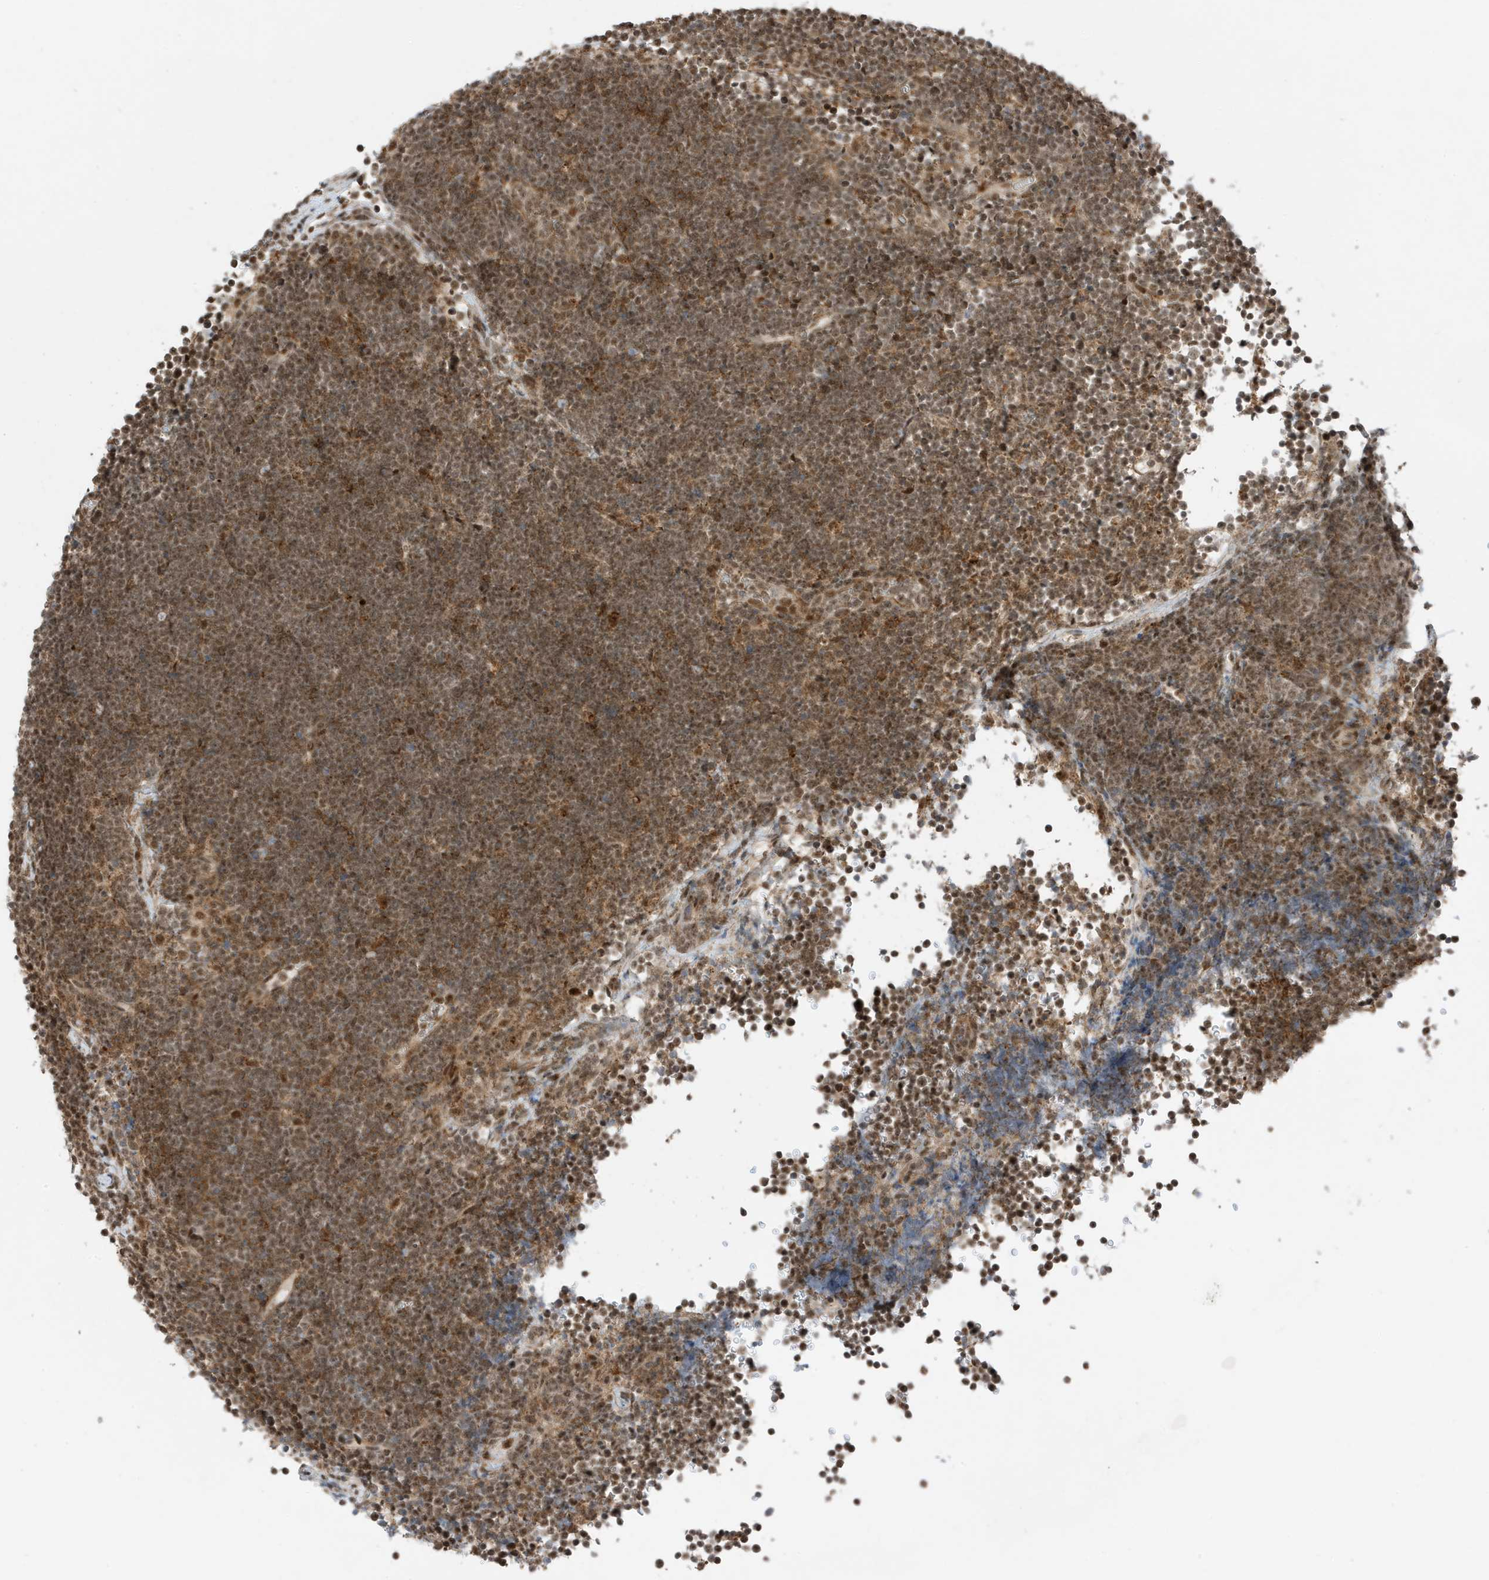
{"staining": {"intensity": "moderate", "quantity": ">75%", "location": "cytoplasmic/membranous,nuclear"}, "tissue": "lymphoma", "cell_type": "Tumor cells", "image_type": "cancer", "snomed": [{"axis": "morphology", "description": "Malignant lymphoma, non-Hodgkin's type, High grade"}, {"axis": "topography", "description": "Lymph node"}], "caption": "Immunohistochemical staining of malignant lymphoma, non-Hodgkin's type (high-grade) exhibits moderate cytoplasmic/membranous and nuclear protein staining in approximately >75% of tumor cells.", "gene": "TATDN3", "patient": {"sex": "male", "age": 13}}